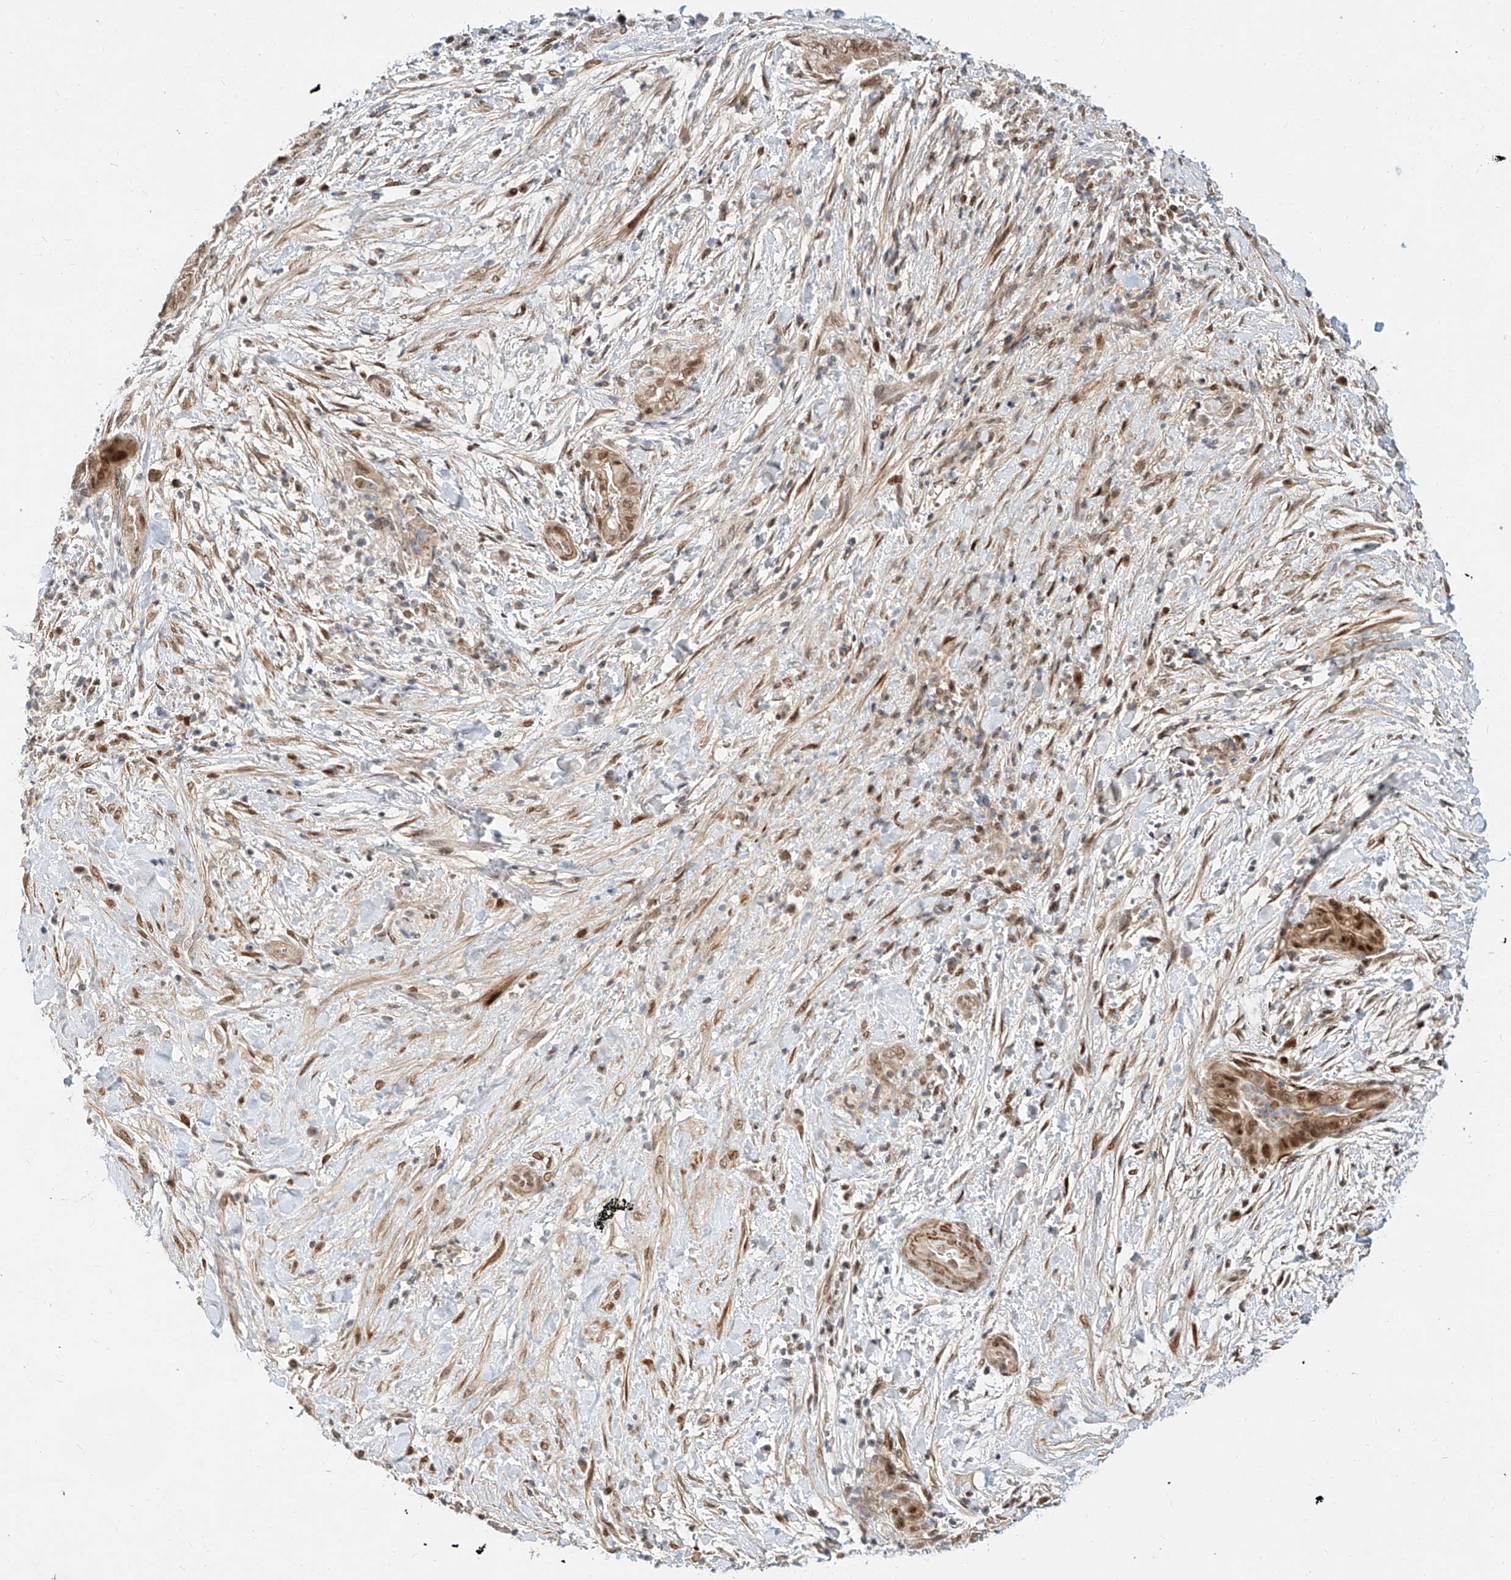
{"staining": {"intensity": "moderate", "quantity": ">75%", "location": "nuclear"}, "tissue": "pancreatic cancer", "cell_type": "Tumor cells", "image_type": "cancer", "snomed": [{"axis": "morphology", "description": "Adenocarcinoma, NOS"}, {"axis": "topography", "description": "Pancreas"}], "caption": "Immunohistochemical staining of pancreatic cancer (adenocarcinoma) shows medium levels of moderate nuclear positivity in about >75% of tumor cells.", "gene": "CBX8", "patient": {"sex": "male", "age": 75}}